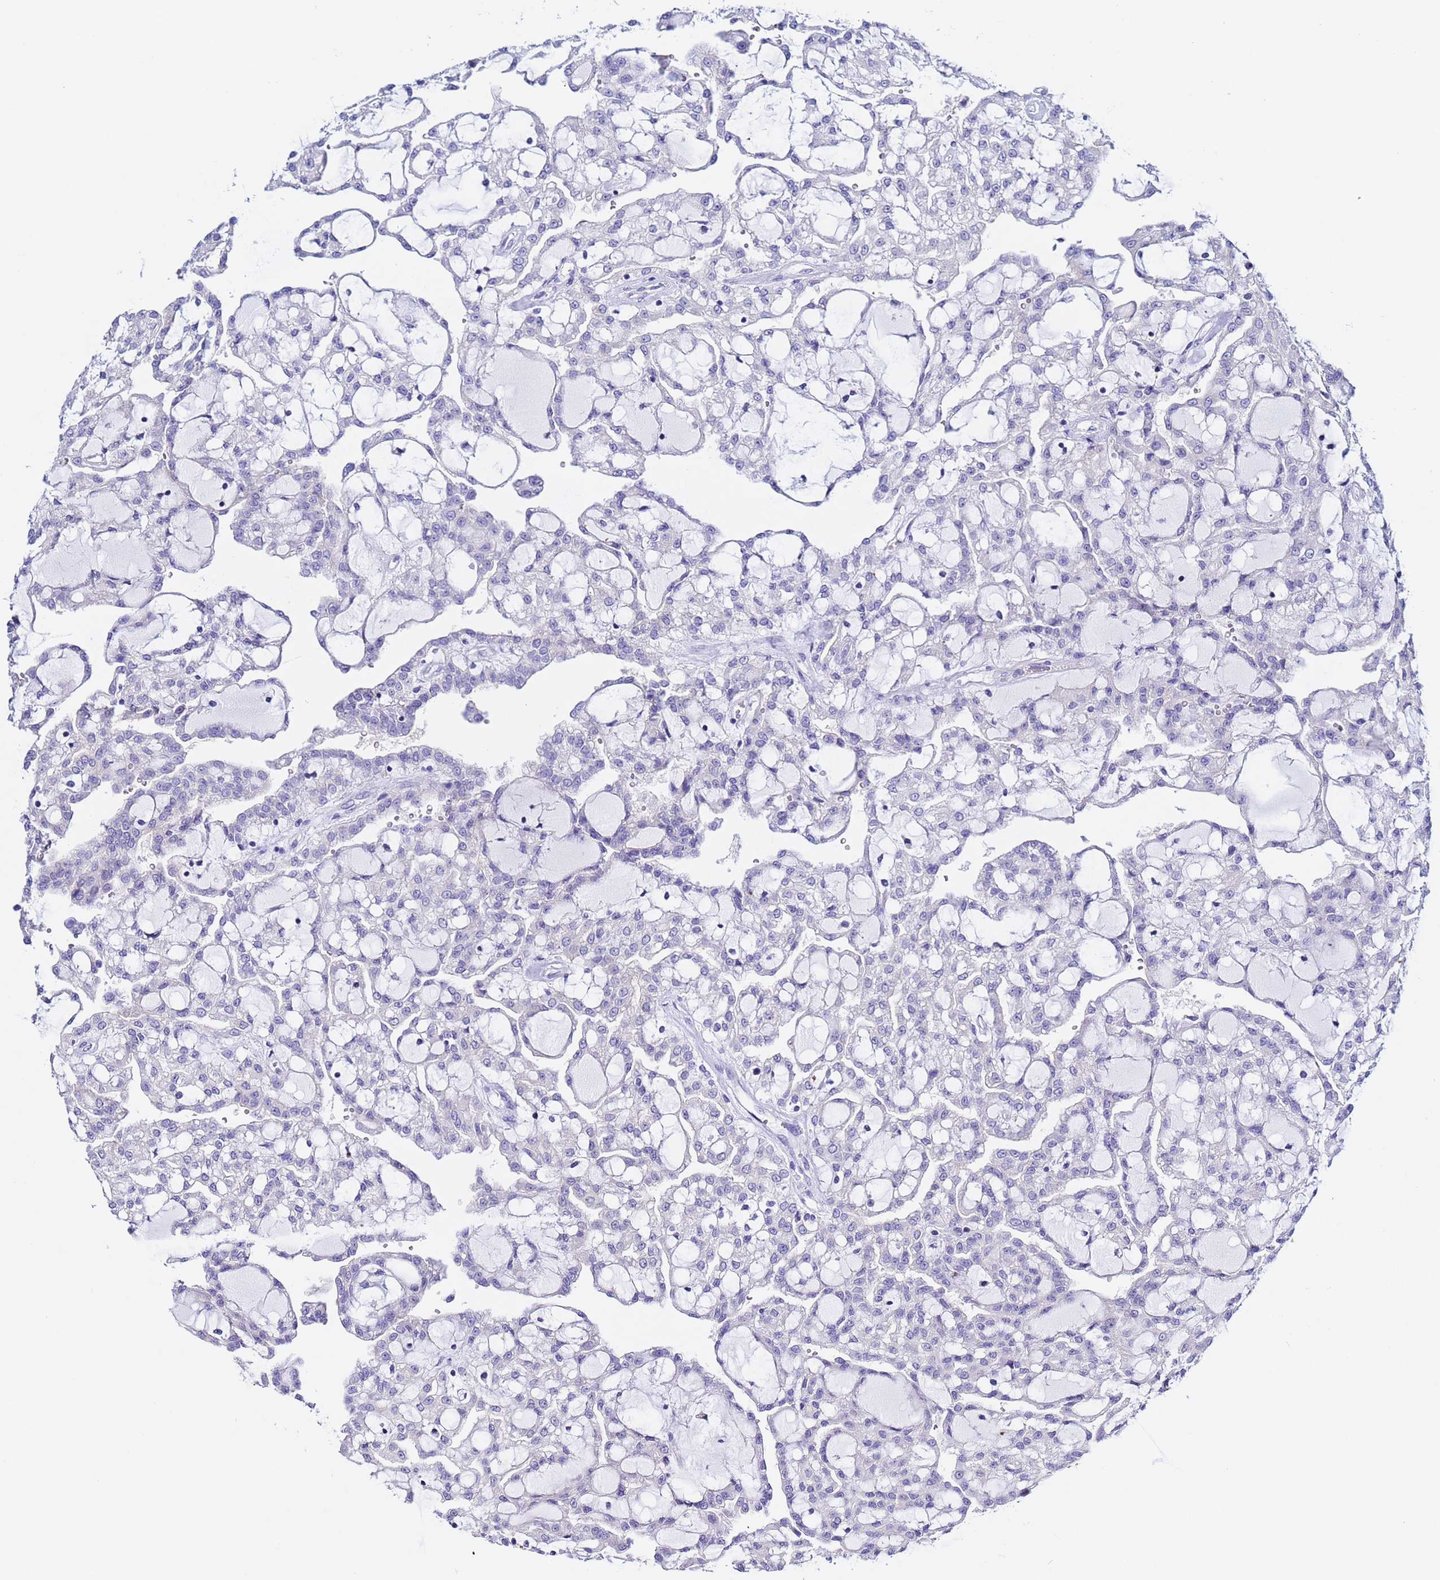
{"staining": {"intensity": "negative", "quantity": "none", "location": "none"}, "tissue": "renal cancer", "cell_type": "Tumor cells", "image_type": "cancer", "snomed": [{"axis": "morphology", "description": "Adenocarcinoma, NOS"}, {"axis": "topography", "description": "Kidney"}], "caption": "DAB immunohistochemical staining of human adenocarcinoma (renal) shows no significant staining in tumor cells. (DAB (3,3'-diaminobenzidine) immunohistochemistry (IHC) visualized using brightfield microscopy, high magnification).", "gene": "LENG1", "patient": {"sex": "male", "age": 63}}